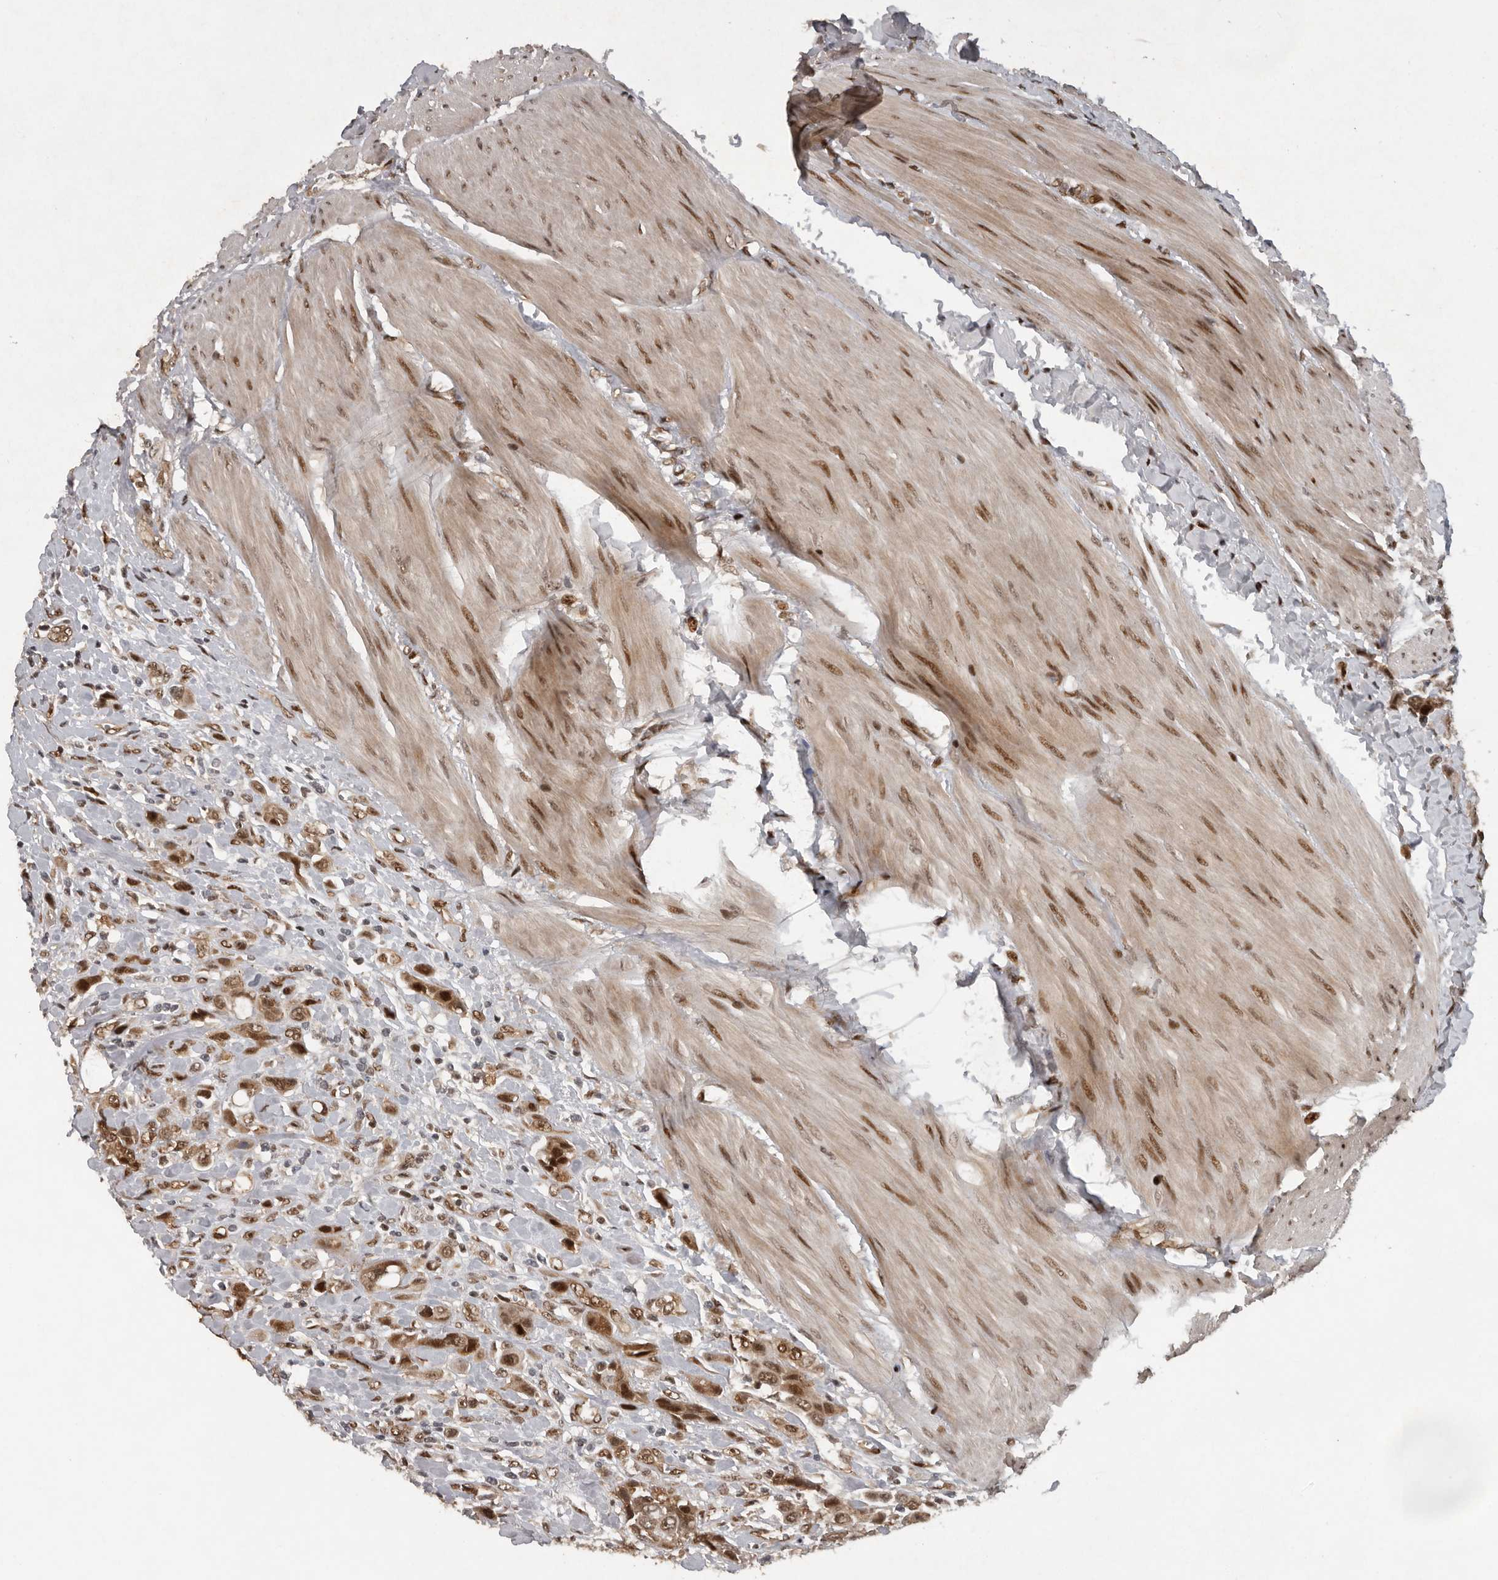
{"staining": {"intensity": "moderate", "quantity": ">75%", "location": "cytoplasmic/membranous,nuclear"}, "tissue": "urothelial cancer", "cell_type": "Tumor cells", "image_type": "cancer", "snomed": [{"axis": "morphology", "description": "Urothelial carcinoma, High grade"}, {"axis": "topography", "description": "Urinary bladder"}], "caption": "Protein expression analysis of urothelial carcinoma (high-grade) demonstrates moderate cytoplasmic/membranous and nuclear positivity in about >75% of tumor cells. The staining was performed using DAB (3,3'-diaminobenzidine) to visualize the protein expression in brown, while the nuclei were stained in blue with hematoxylin (Magnification: 20x).", "gene": "CDC27", "patient": {"sex": "male", "age": 50}}